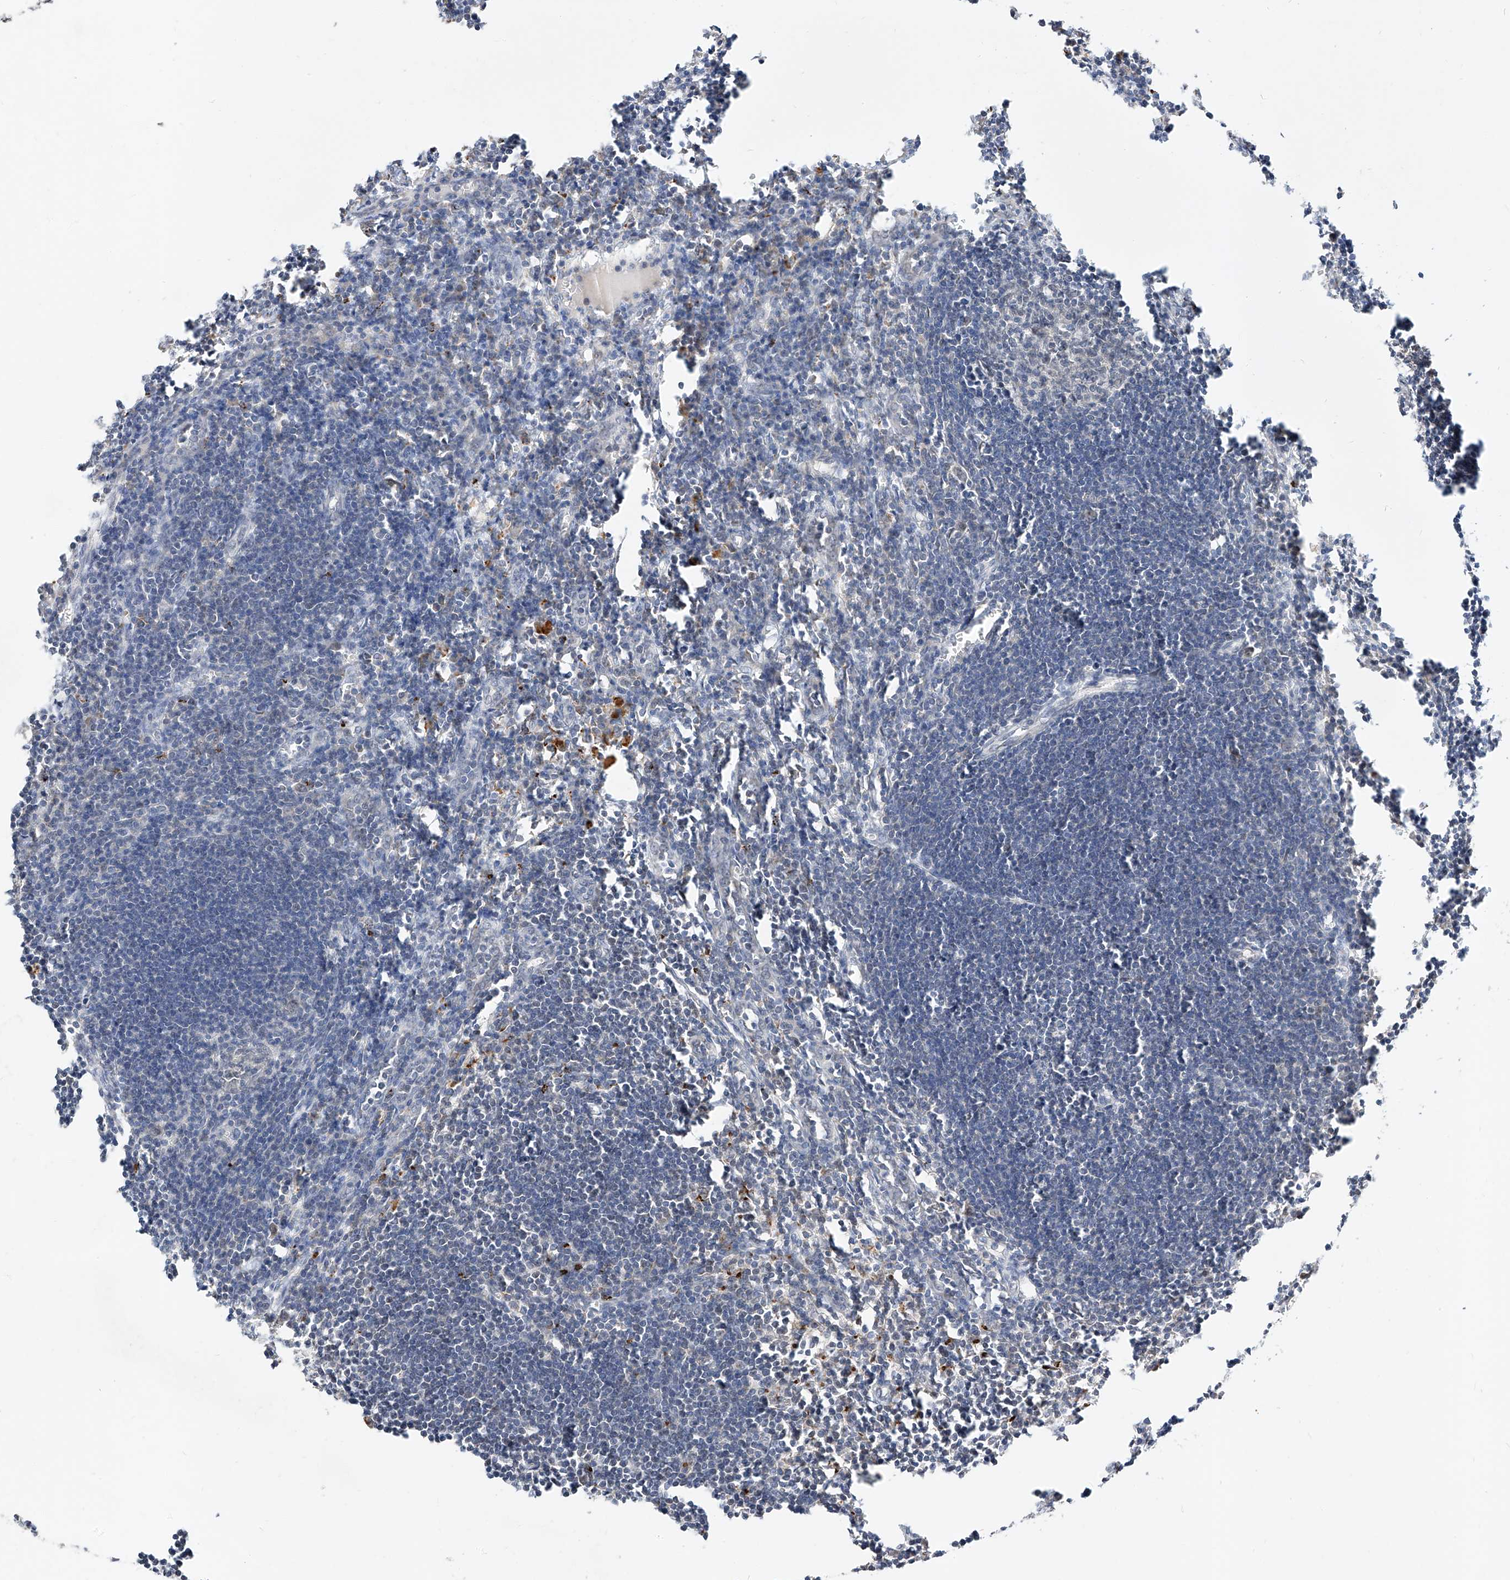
{"staining": {"intensity": "weak", "quantity": "25%-75%", "location": "cytoplasmic/membranous,nuclear"}, "tissue": "lymph node", "cell_type": "Germinal center cells", "image_type": "normal", "snomed": [{"axis": "morphology", "description": "Normal tissue, NOS"}, {"axis": "morphology", "description": "Malignant melanoma, Metastatic site"}, {"axis": "topography", "description": "Lymph node"}], "caption": "Approximately 25%-75% of germinal center cells in benign lymph node reveal weak cytoplasmic/membranous,nuclear protein positivity as visualized by brown immunohistochemical staining.", "gene": "DIRAS3", "patient": {"sex": "male", "age": 41}}